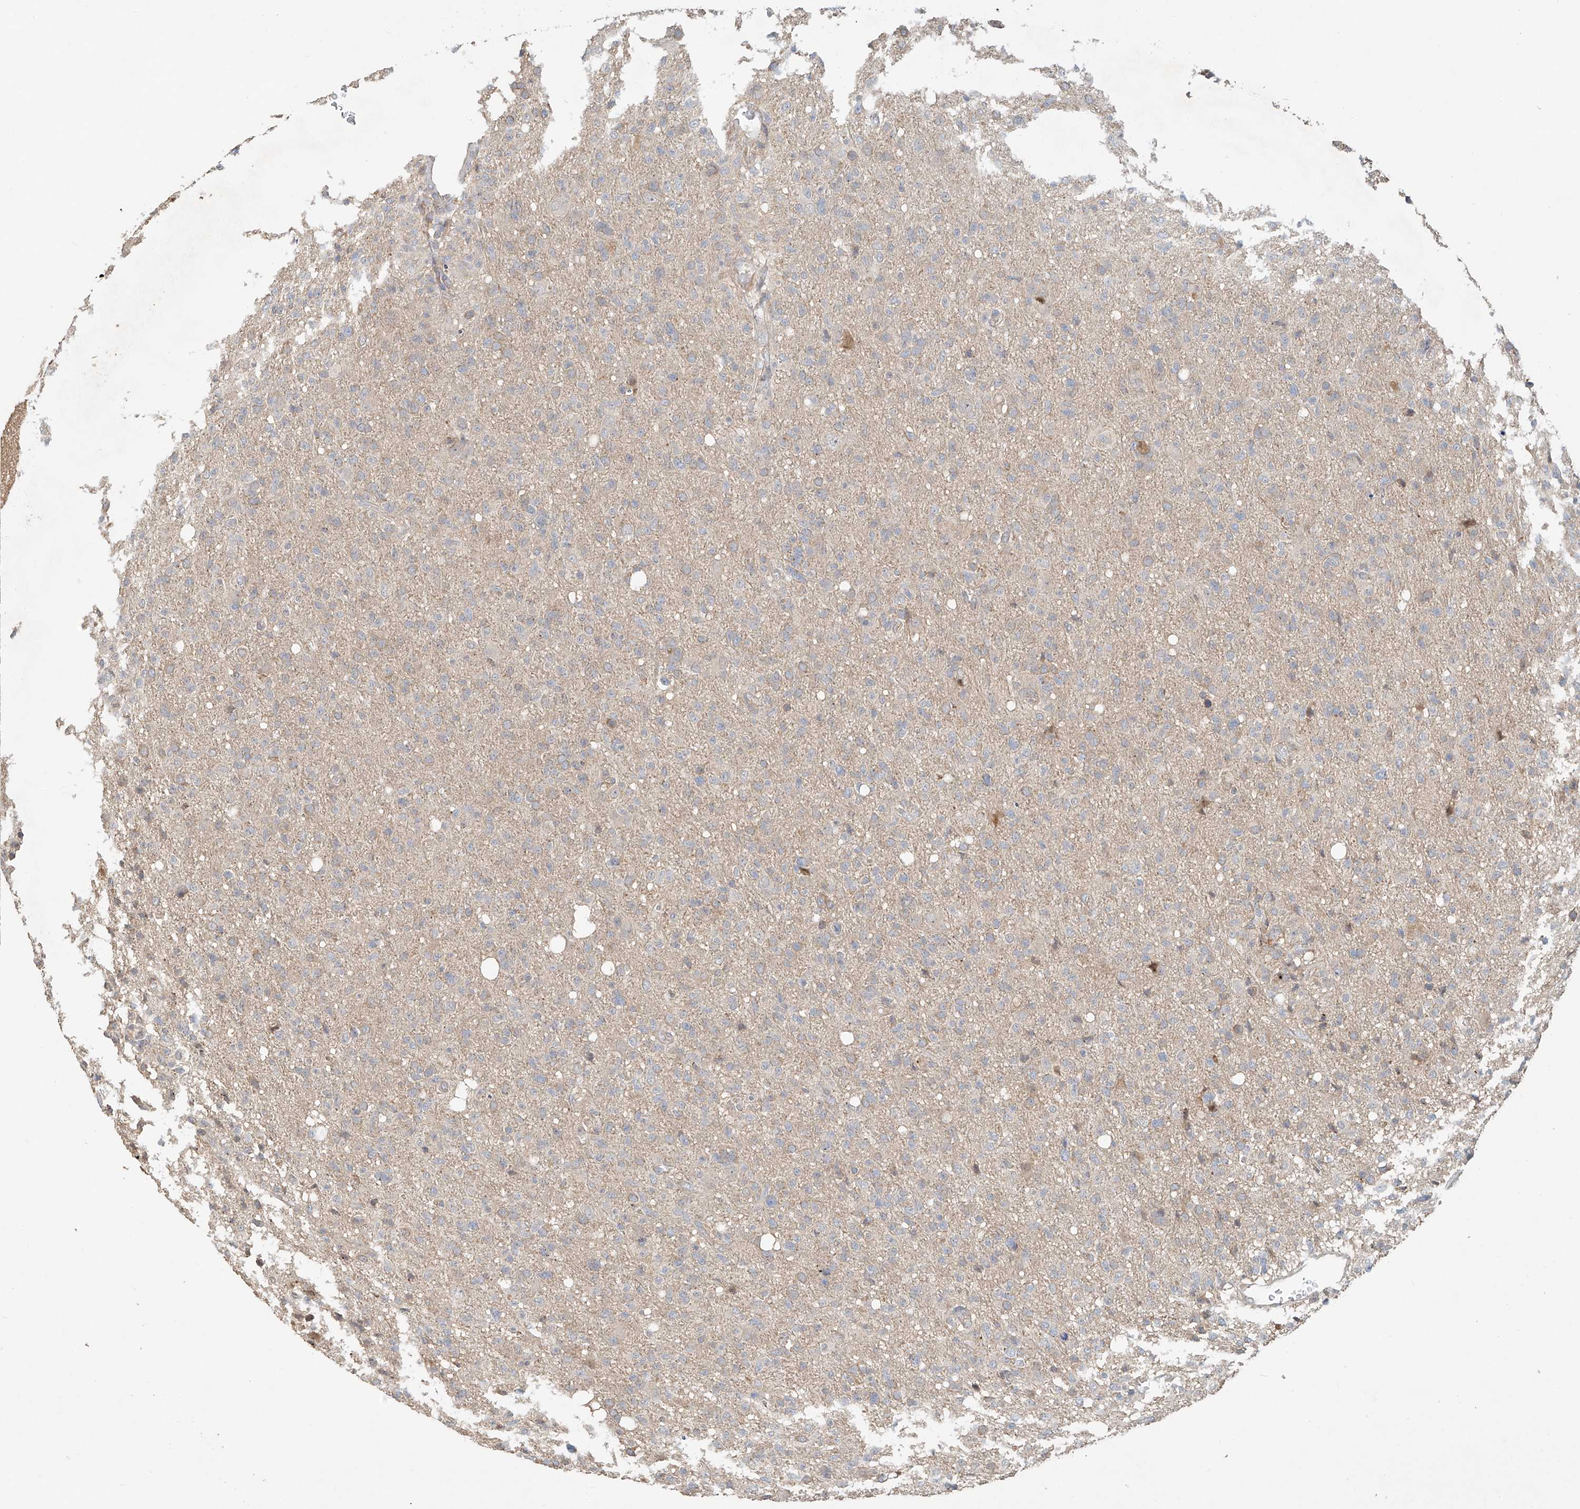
{"staining": {"intensity": "negative", "quantity": "none", "location": "none"}, "tissue": "glioma", "cell_type": "Tumor cells", "image_type": "cancer", "snomed": [{"axis": "morphology", "description": "Glioma, malignant, High grade"}, {"axis": "topography", "description": "Brain"}], "caption": "Image shows no protein staining in tumor cells of malignant glioma (high-grade) tissue. (Brightfield microscopy of DAB (3,3'-diaminobenzidine) immunohistochemistry (IHC) at high magnification).", "gene": "TMEM61", "patient": {"sex": "female", "age": 57}}